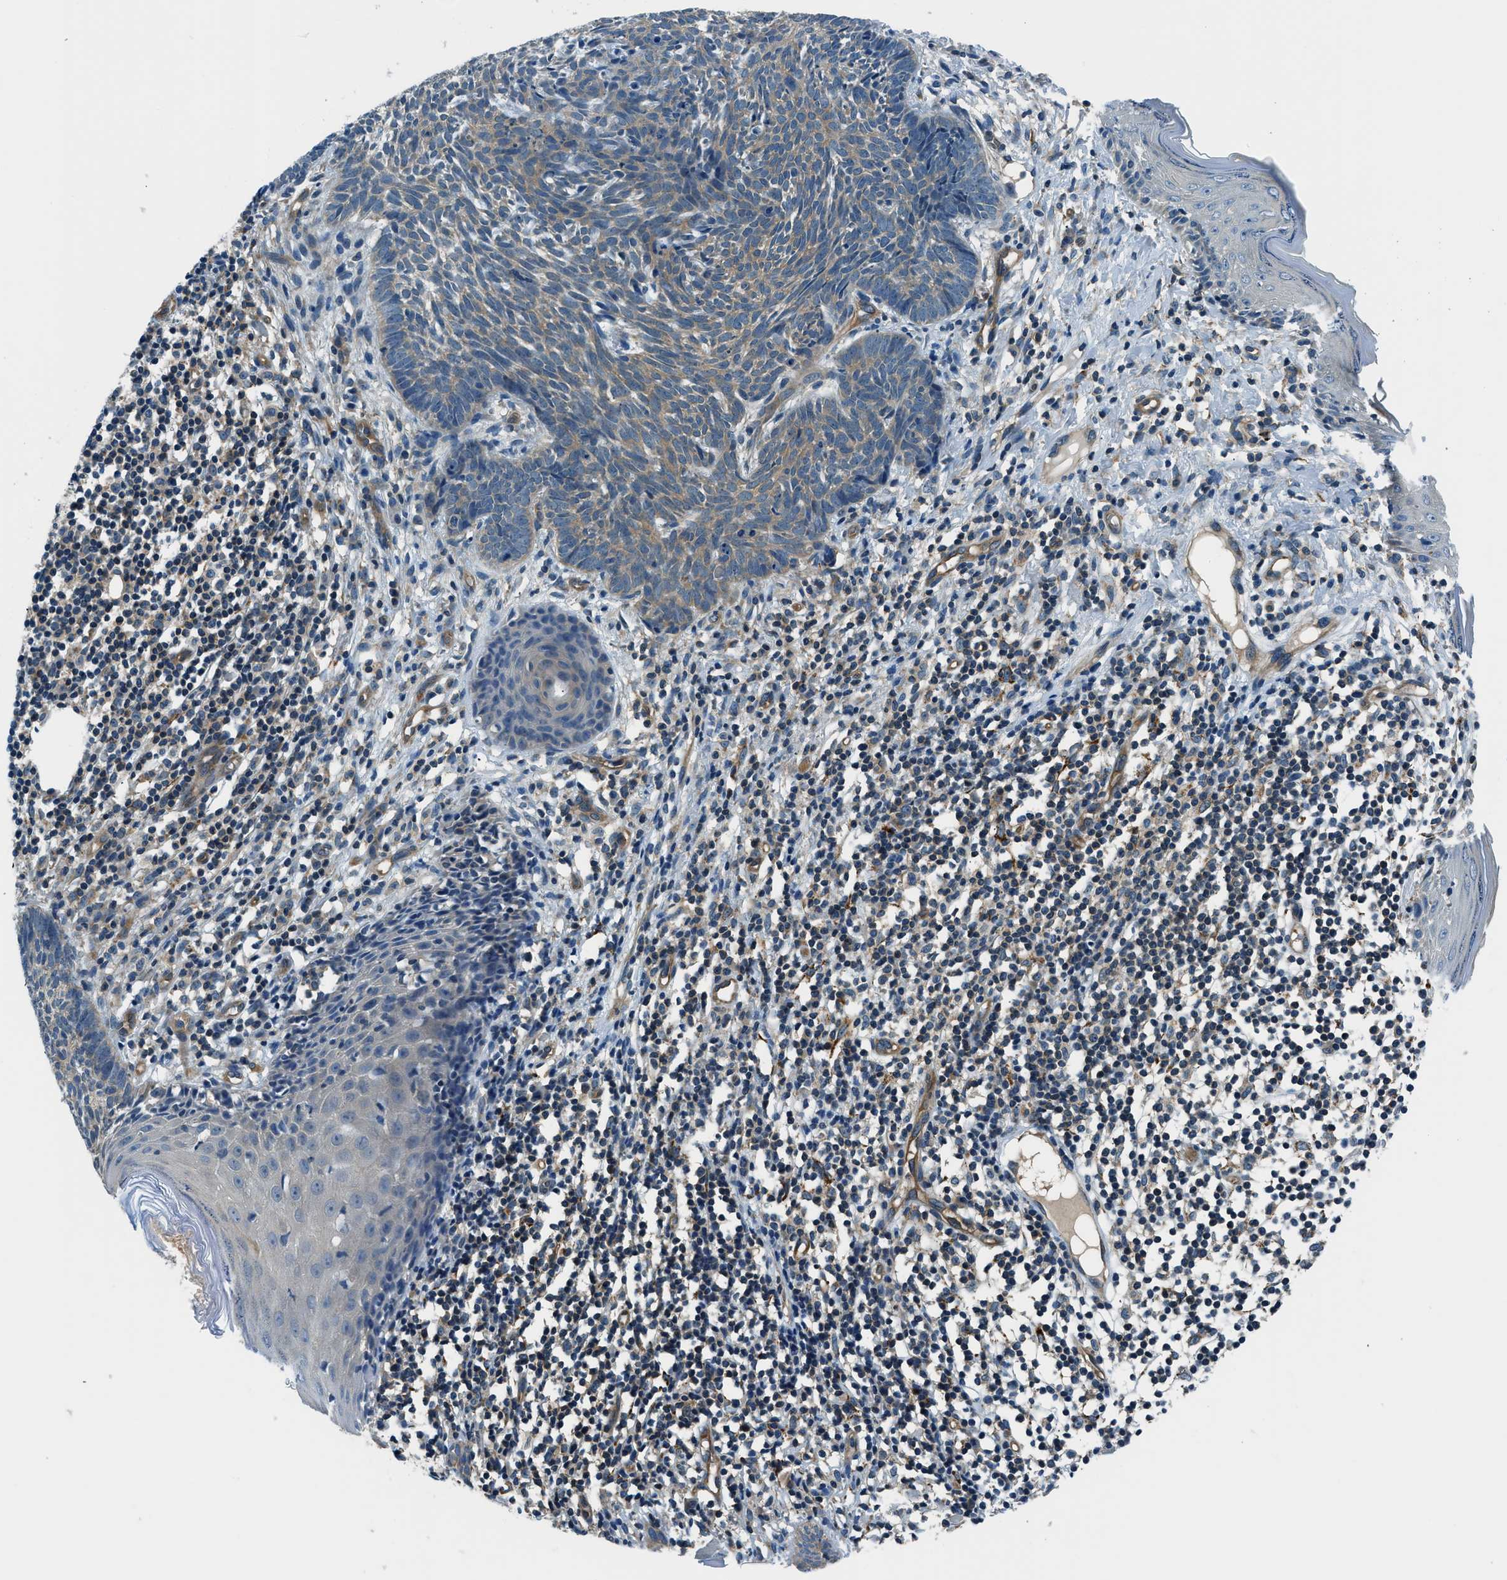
{"staining": {"intensity": "moderate", "quantity": ">75%", "location": "cytoplasmic/membranous"}, "tissue": "skin cancer", "cell_type": "Tumor cells", "image_type": "cancer", "snomed": [{"axis": "morphology", "description": "Basal cell carcinoma"}, {"axis": "topography", "description": "Skin"}], "caption": "An IHC micrograph of tumor tissue is shown. Protein staining in brown highlights moderate cytoplasmic/membranous positivity in skin cancer (basal cell carcinoma) within tumor cells. Using DAB (3,3'-diaminobenzidine) (brown) and hematoxylin (blue) stains, captured at high magnification using brightfield microscopy.", "gene": "SLC19A2", "patient": {"sex": "male", "age": 60}}